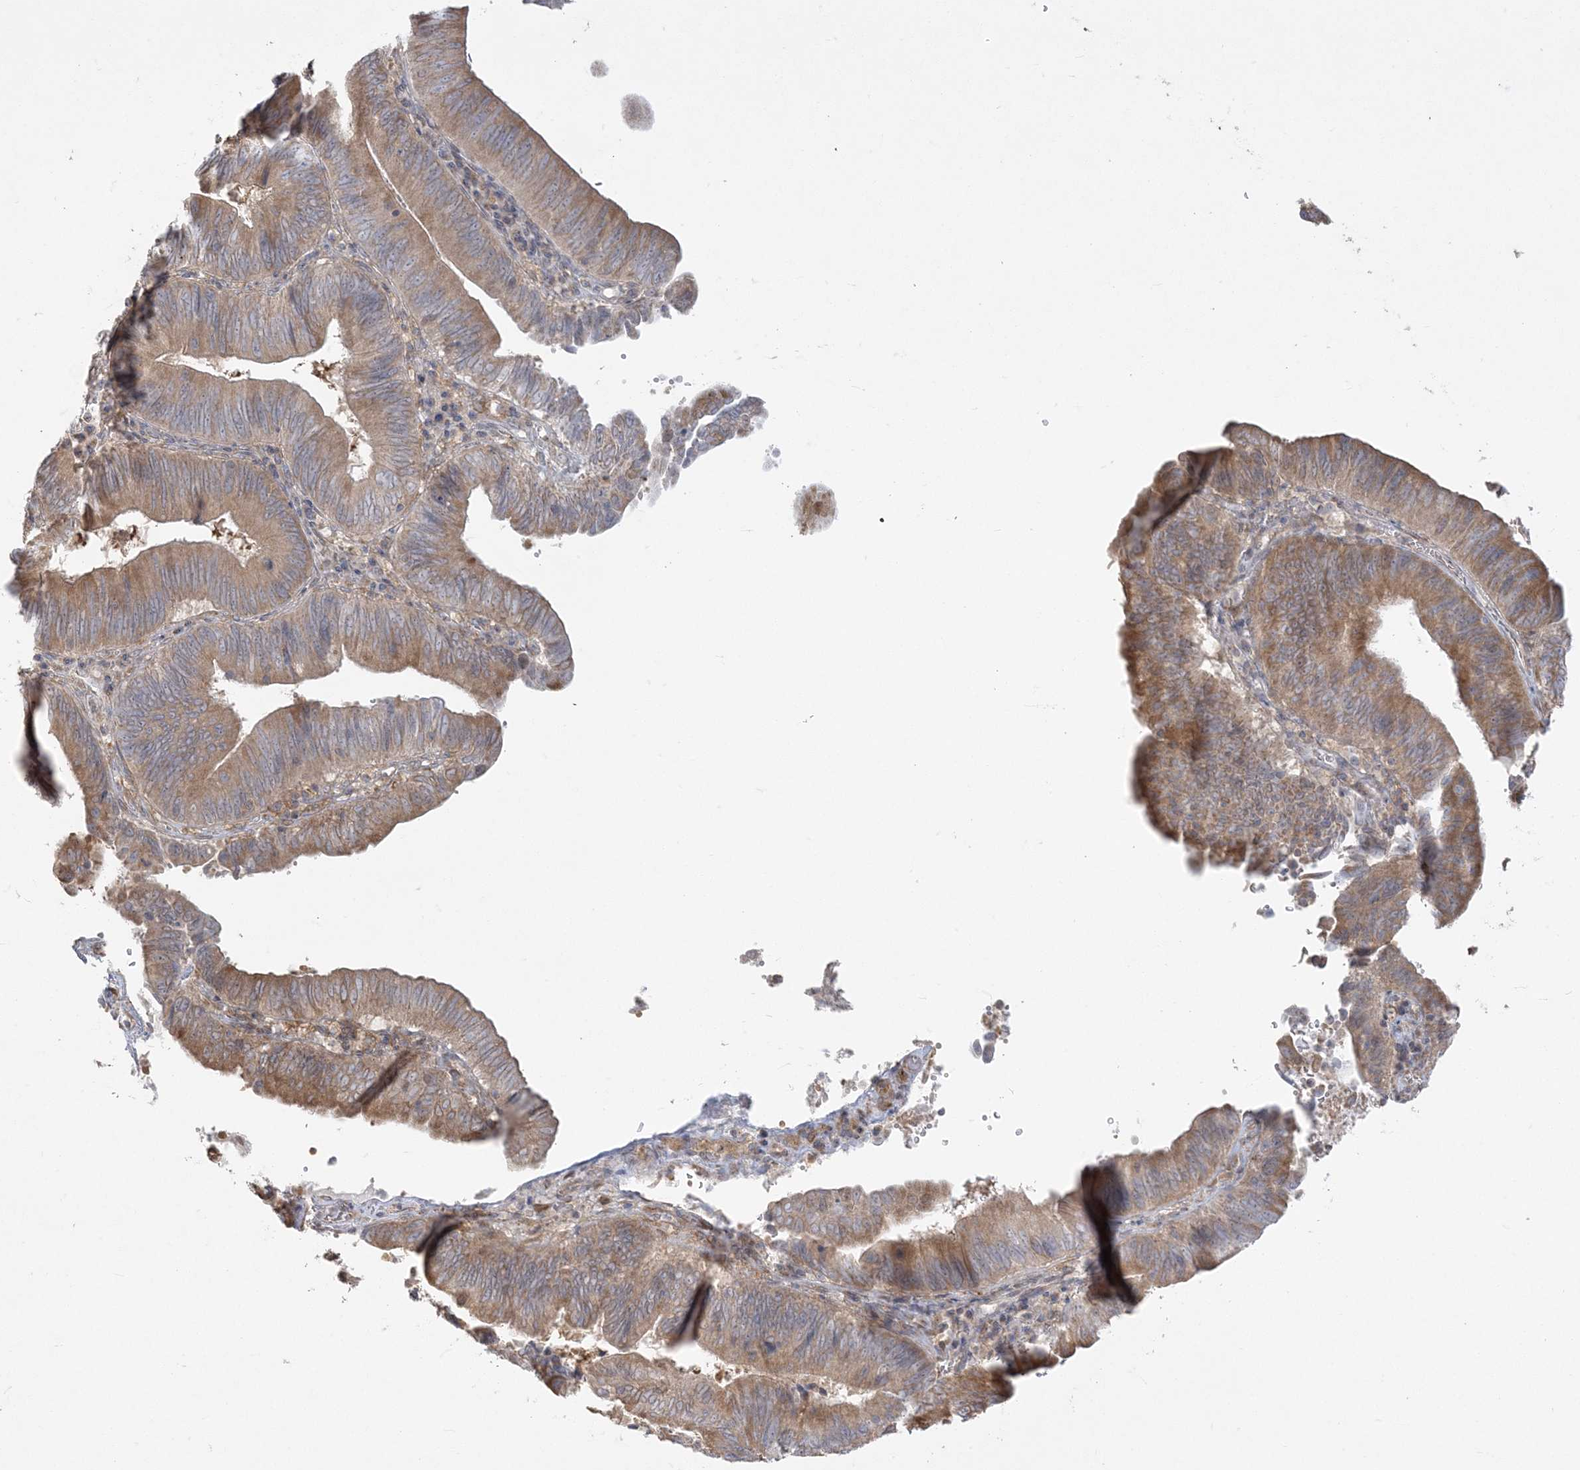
{"staining": {"intensity": "moderate", "quantity": ">75%", "location": "cytoplasmic/membranous"}, "tissue": "pancreatic cancer", "cell_type": "Tumor cells", "image_type": "cancer", "snomed": [{"axis": "morphology", "description": "Adenocarcinoma, NOS"}, {"axis": "topography", "description": "Pancreas"}], "caption": "Immunohistochemical staining of pancreatic cancer exhibits moderate cytoplasmic/membranous protein staining in approximately >75% of tumor cells.", "gene": "ZC3H6", "patient": {"sex": "male", "age": 63}}